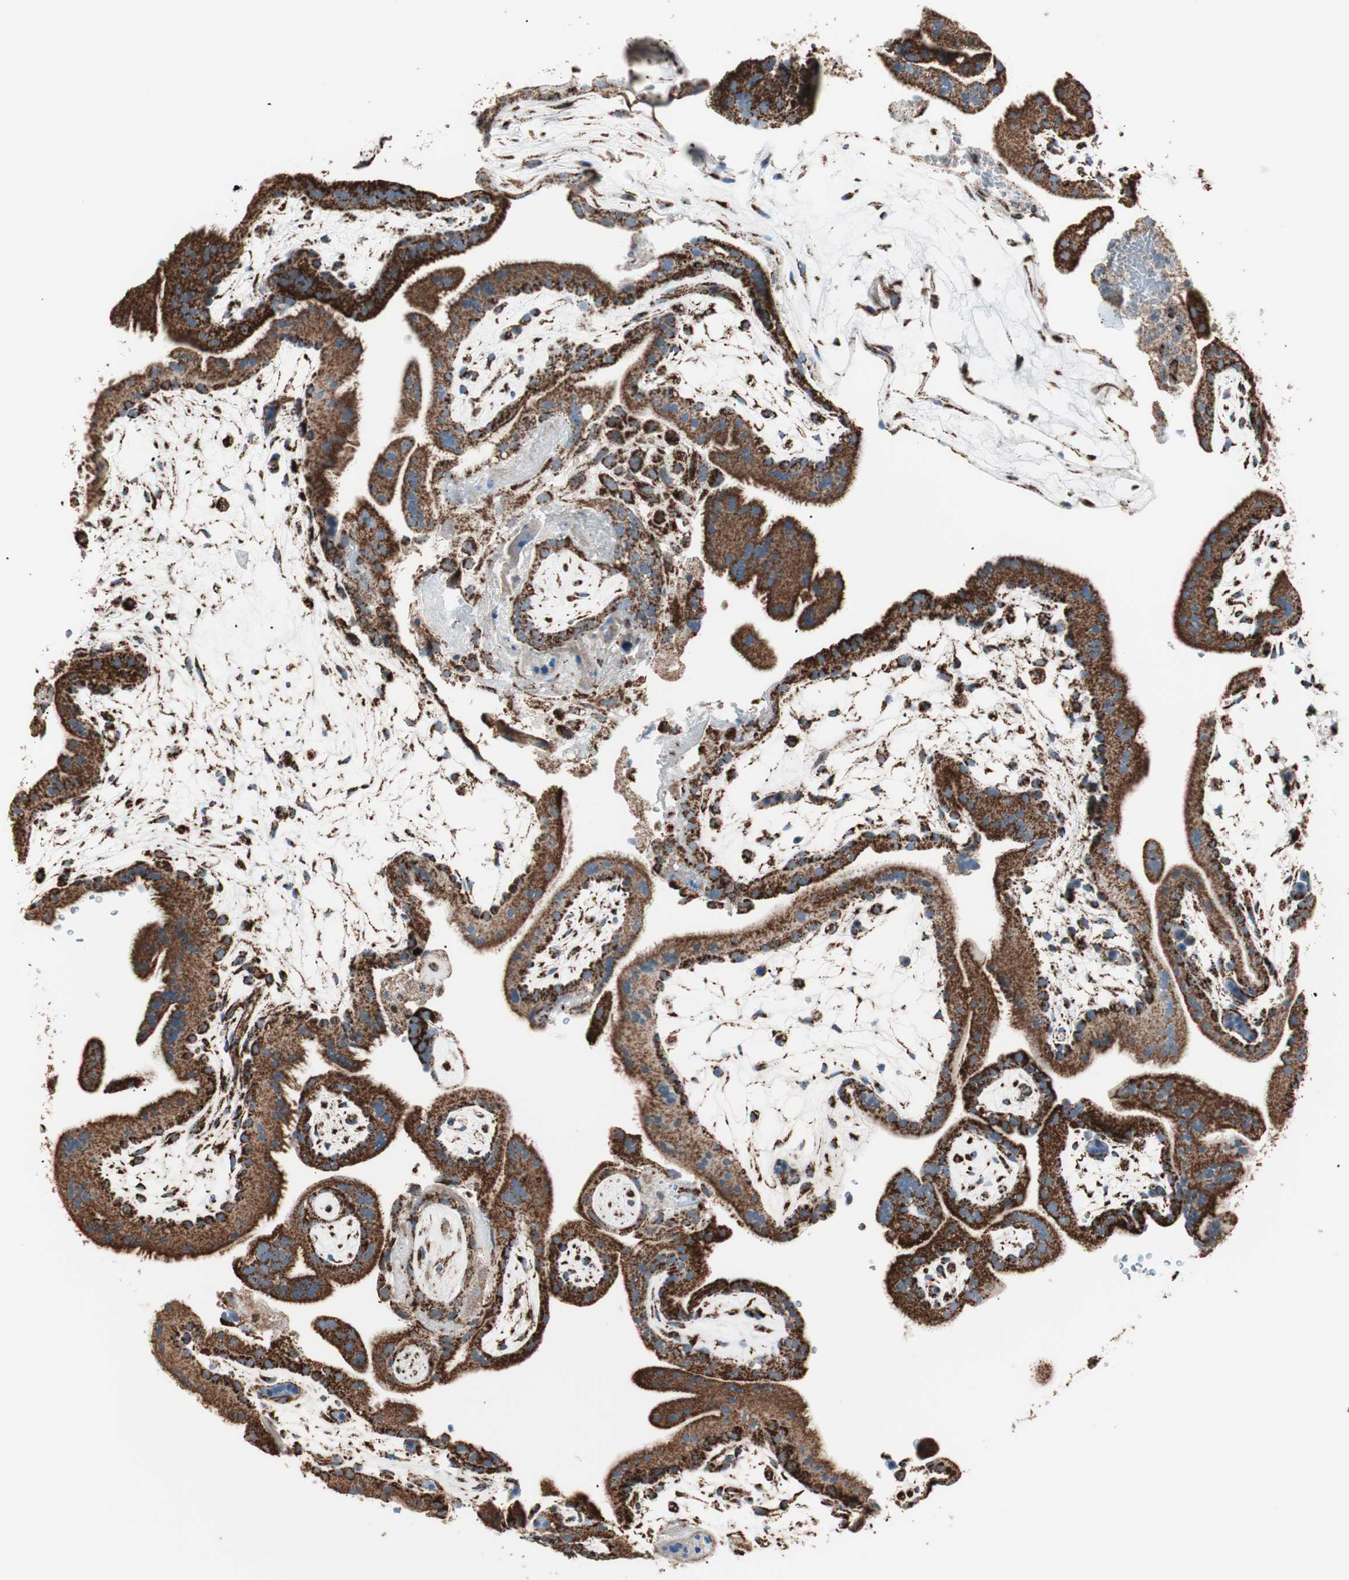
{"staining": {"intensity": "strong", "quantity": ">75%", "location": "cytoplasmic/membranous"}, "tissue": "placenta", "cell_type": "Decidual cells", "image_type": "normal", "snomed": [{"axis": "morphology", "description": "Normal tissue, NOS"}, {"axis": "topography", "description": "Placenta"}], "caption": "IHC of normal placenta reveals high levels of strong cytoplasmic/membranous positivity in about >75% of decidual cells. (Brightfield microscopy of DAB IHC at high magnification).", "gene": "TOMM22", "patient": {"sex": "female", "age": 19}}